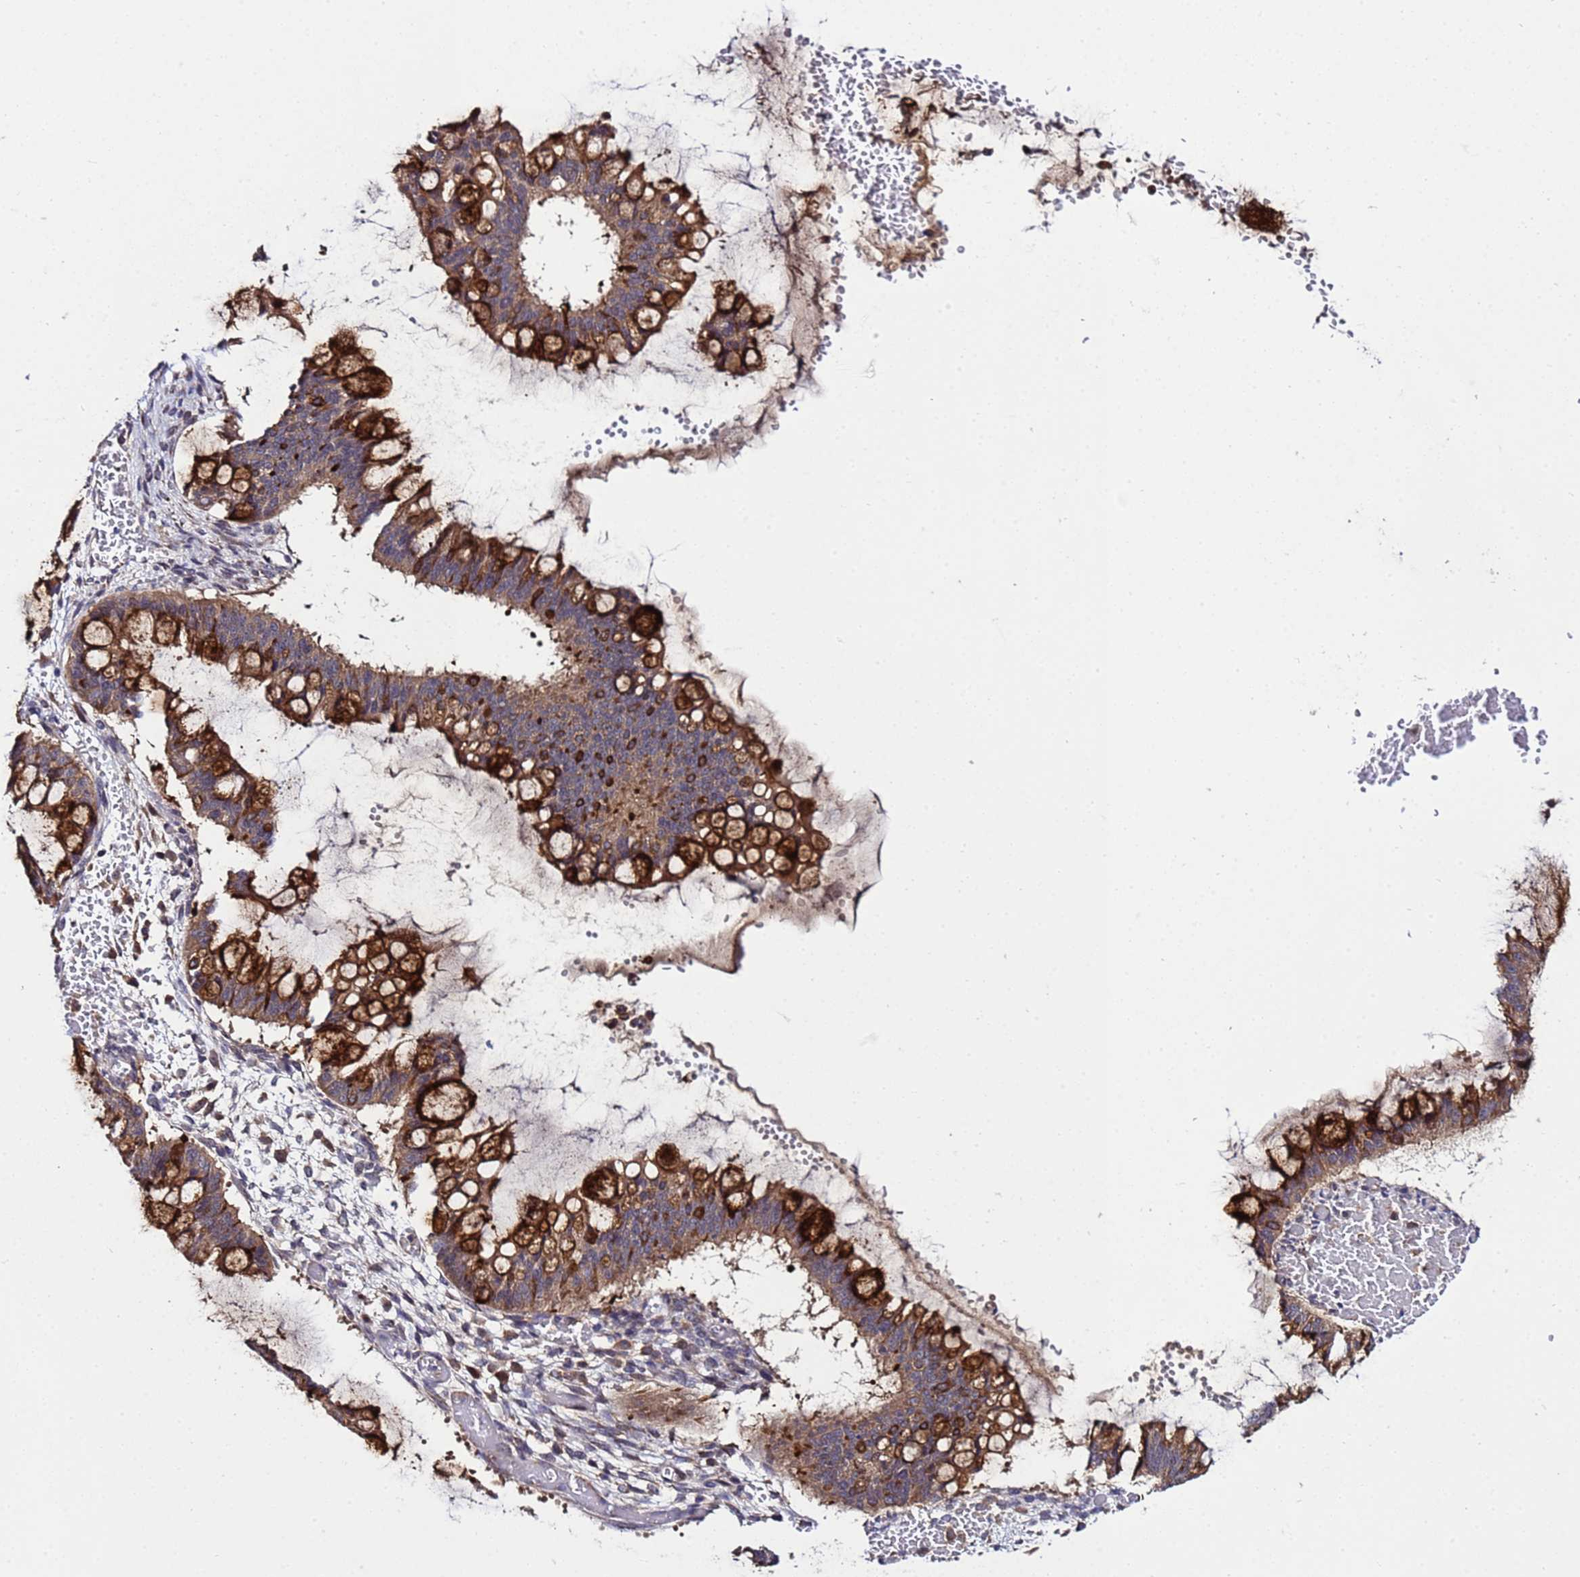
{"staining": {"intensity": "strong", "quantity": "25%-75%", "location": "cytoplasmic/membranous"}, "tissue": "ovarian cancer", "cell_type": "Tumor cells", "image_type": "cancer", "snomed": [{"axis": "morphology", "description": "Cystadenocarcinoma, mucinous, NOS"}, {"axis": "topography", "description": "Ovary"}], "caption": "Brown immunohistochemical staining in human ovarian cancer (mucinous cystadenocarcinoma) shows strong cytoplasmic/membranous staining in approximately 25%-75% of tumor cells. Ihc stains the protein of interest in brown and the nuclei are stained blue.", "gene": "PLXDC2", "patient": {"sex": "female", "age": 73}}